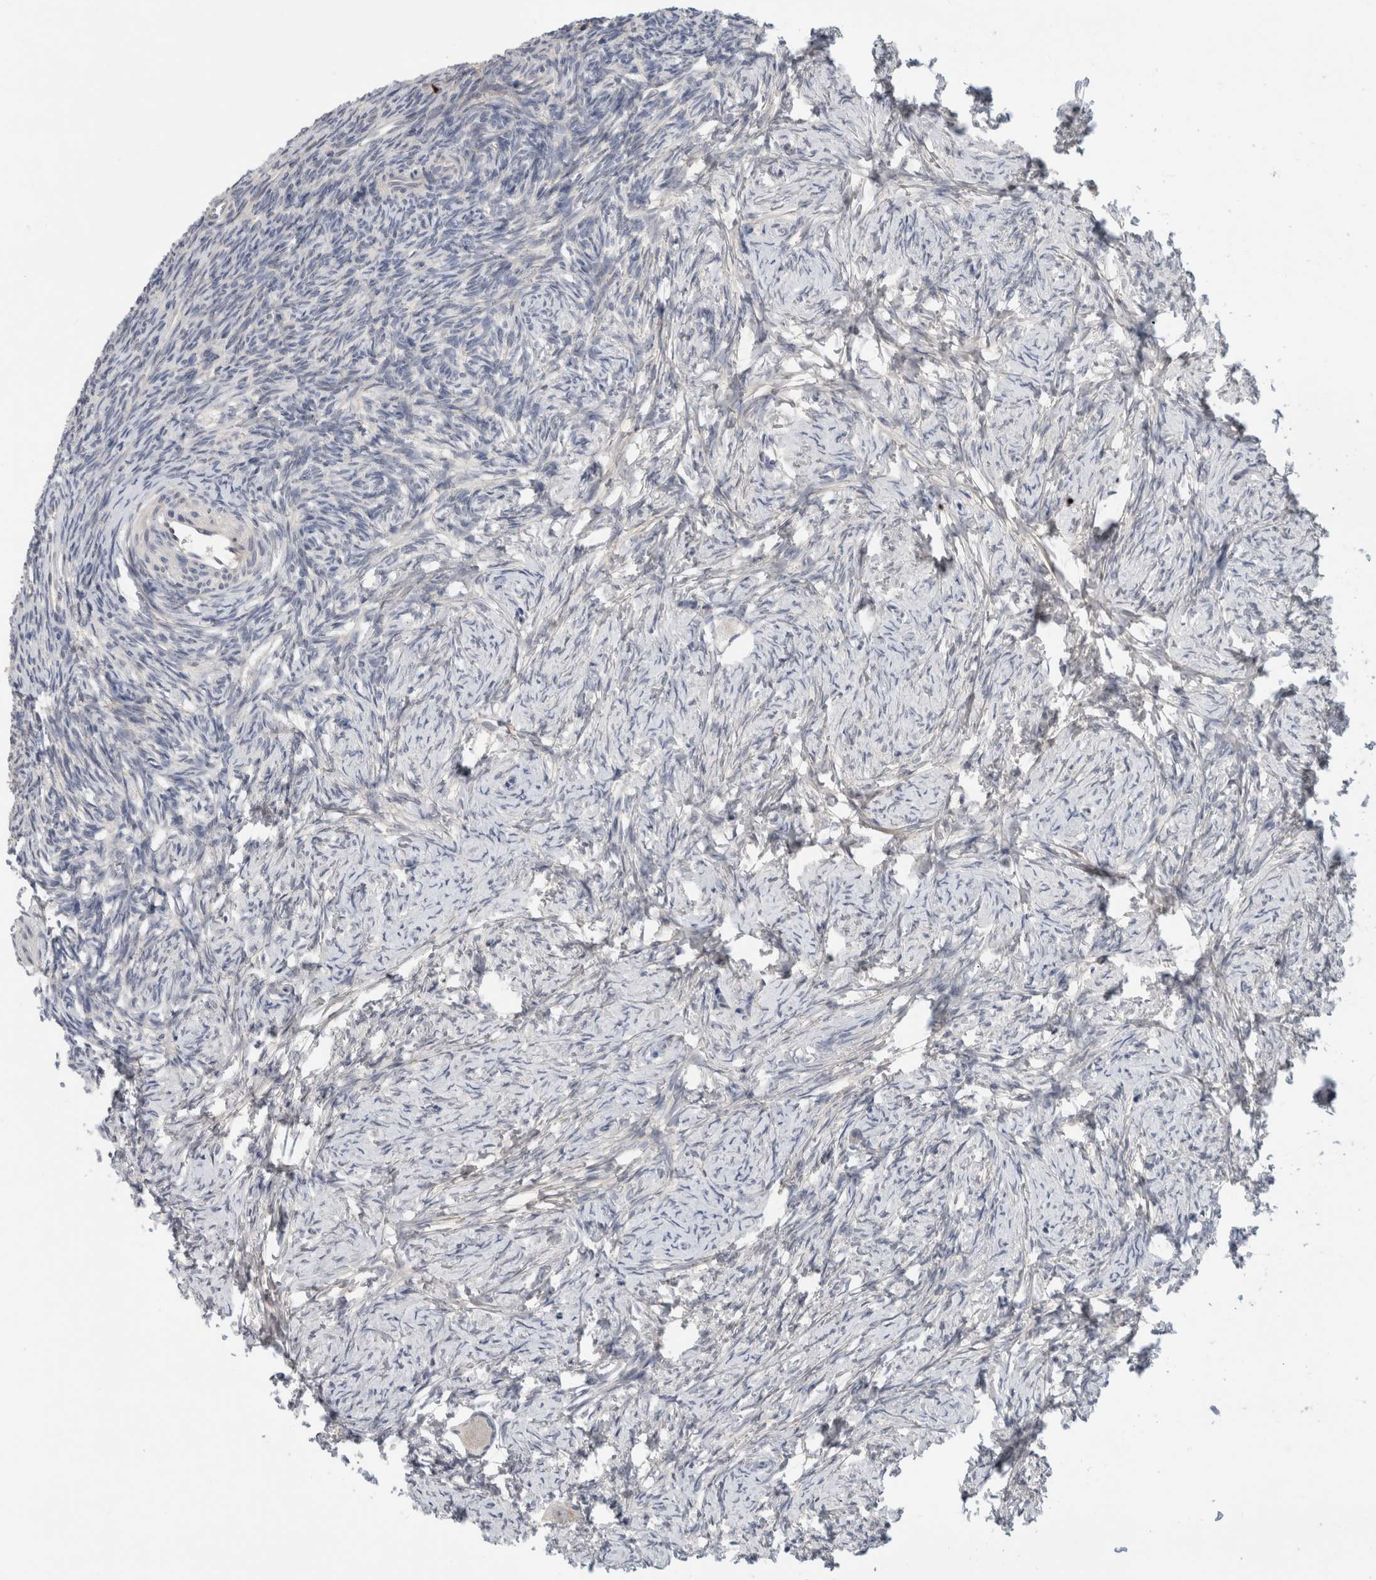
{"staining": {"intensity": "moderate", "quantity": "<25%", "location": "nuclear"}, "tissue": "ovary", "cell_type": "Follicle cells", "image_type": "normal", "snomed": [{"axis": "morphology", "description": "Normal tissue, NOS"}, {"axis": "topography", "description": "Ovary"}], "caption": "Protein staining of unremarkable ovary shows moderate nuclear positivity in approximately <25% of follicle cells.", "gene": "HCN3", "patient": {"sex": "female", "age": 34}}